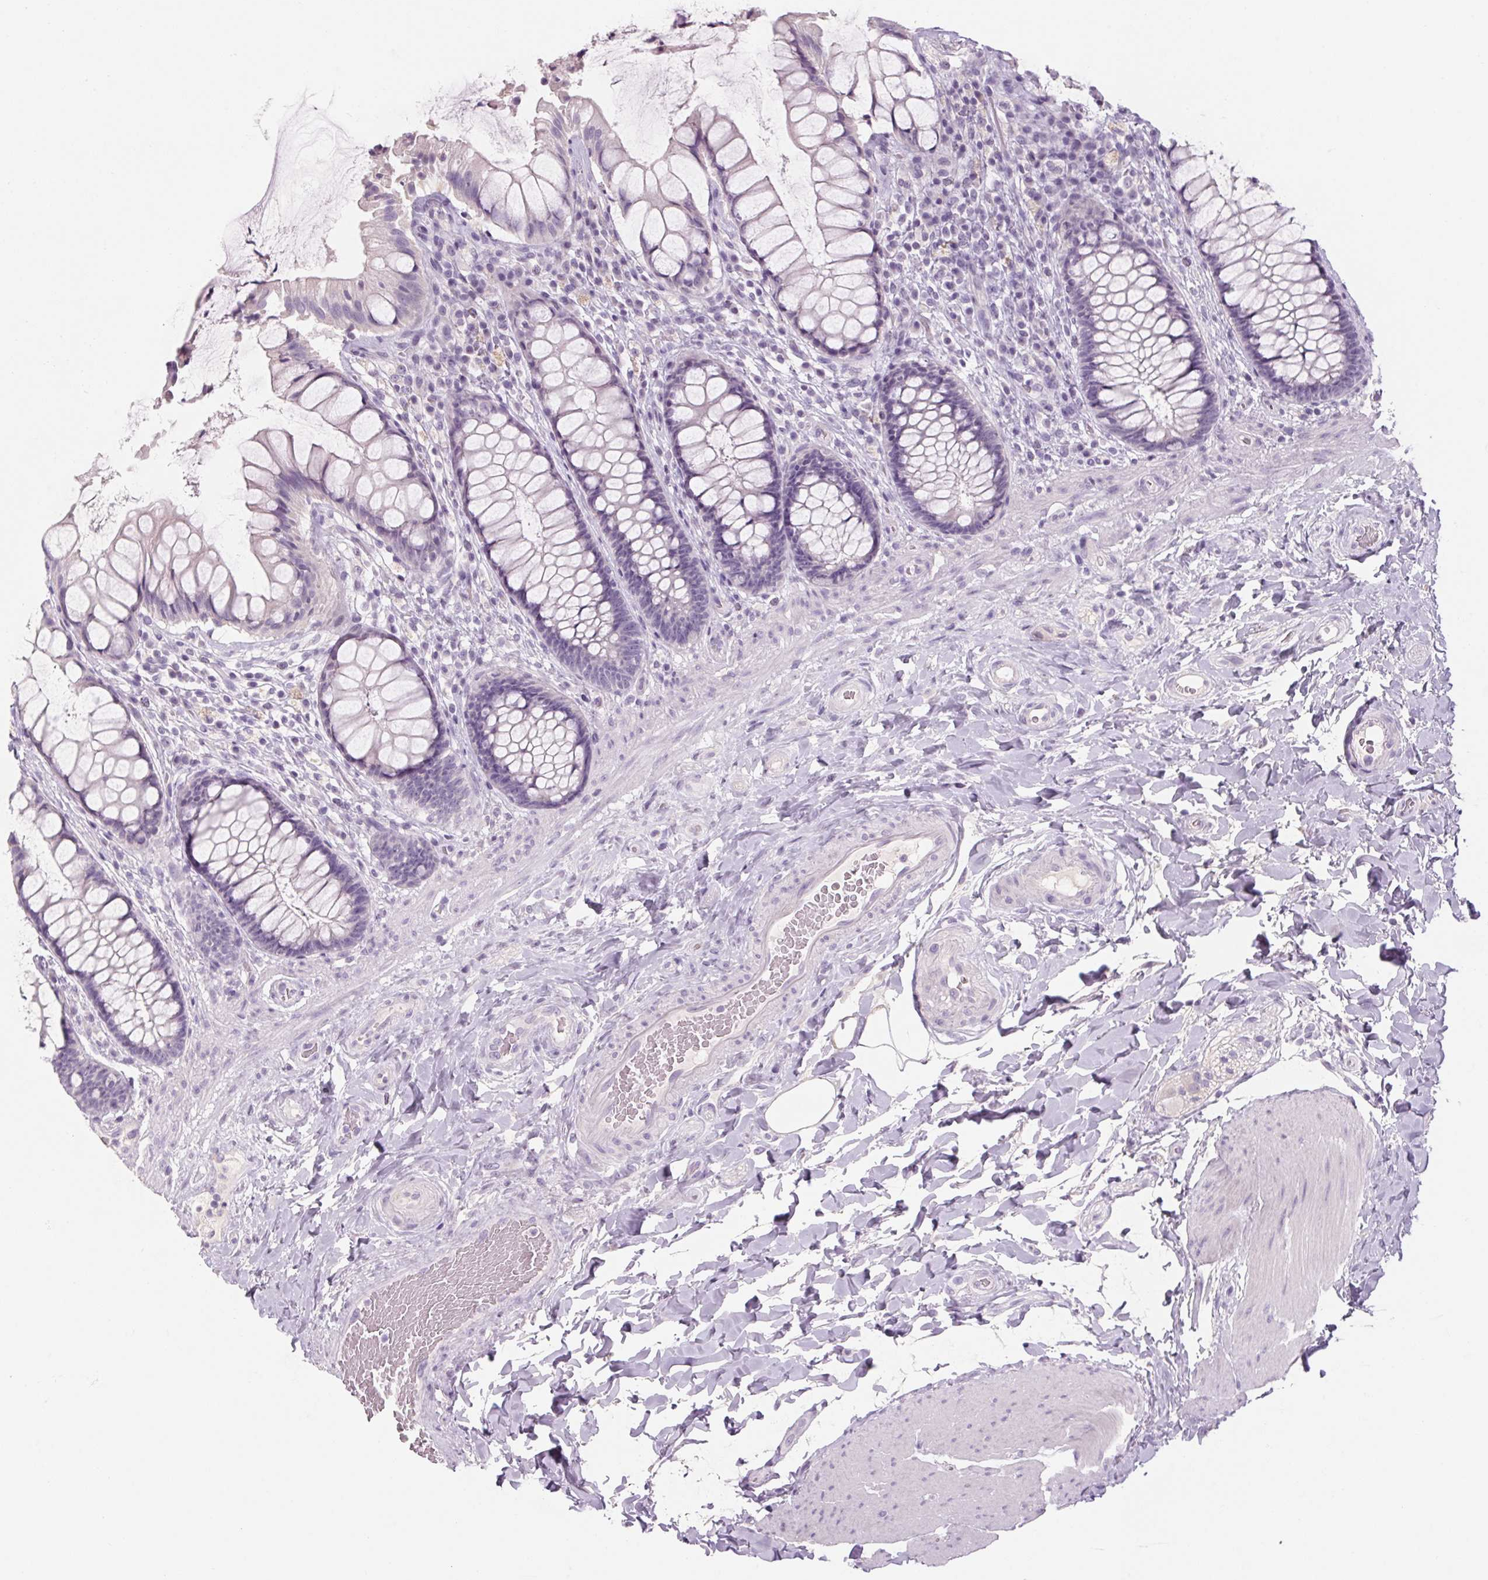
{"staining": {"intensity": "negative", "quantity": "none", "location": "none"}, "tissue": "rectum", "cell_type": "Glandular cells", "image_type": "normal", "snomed": [{"axis": "morphology", "description": "Normal tissue, NOS"}, {"axis": "topography", "description": "Rectum"}], "caption": "Photomicrograph shows no protein staining in glandular cells of unremarkable rectum. (DAB (3,3'-diaminobenzidine) IHC with hematoxylin counter stain).", "gene": "RPTN", "patient": {"sex": "female", "age": 58}}